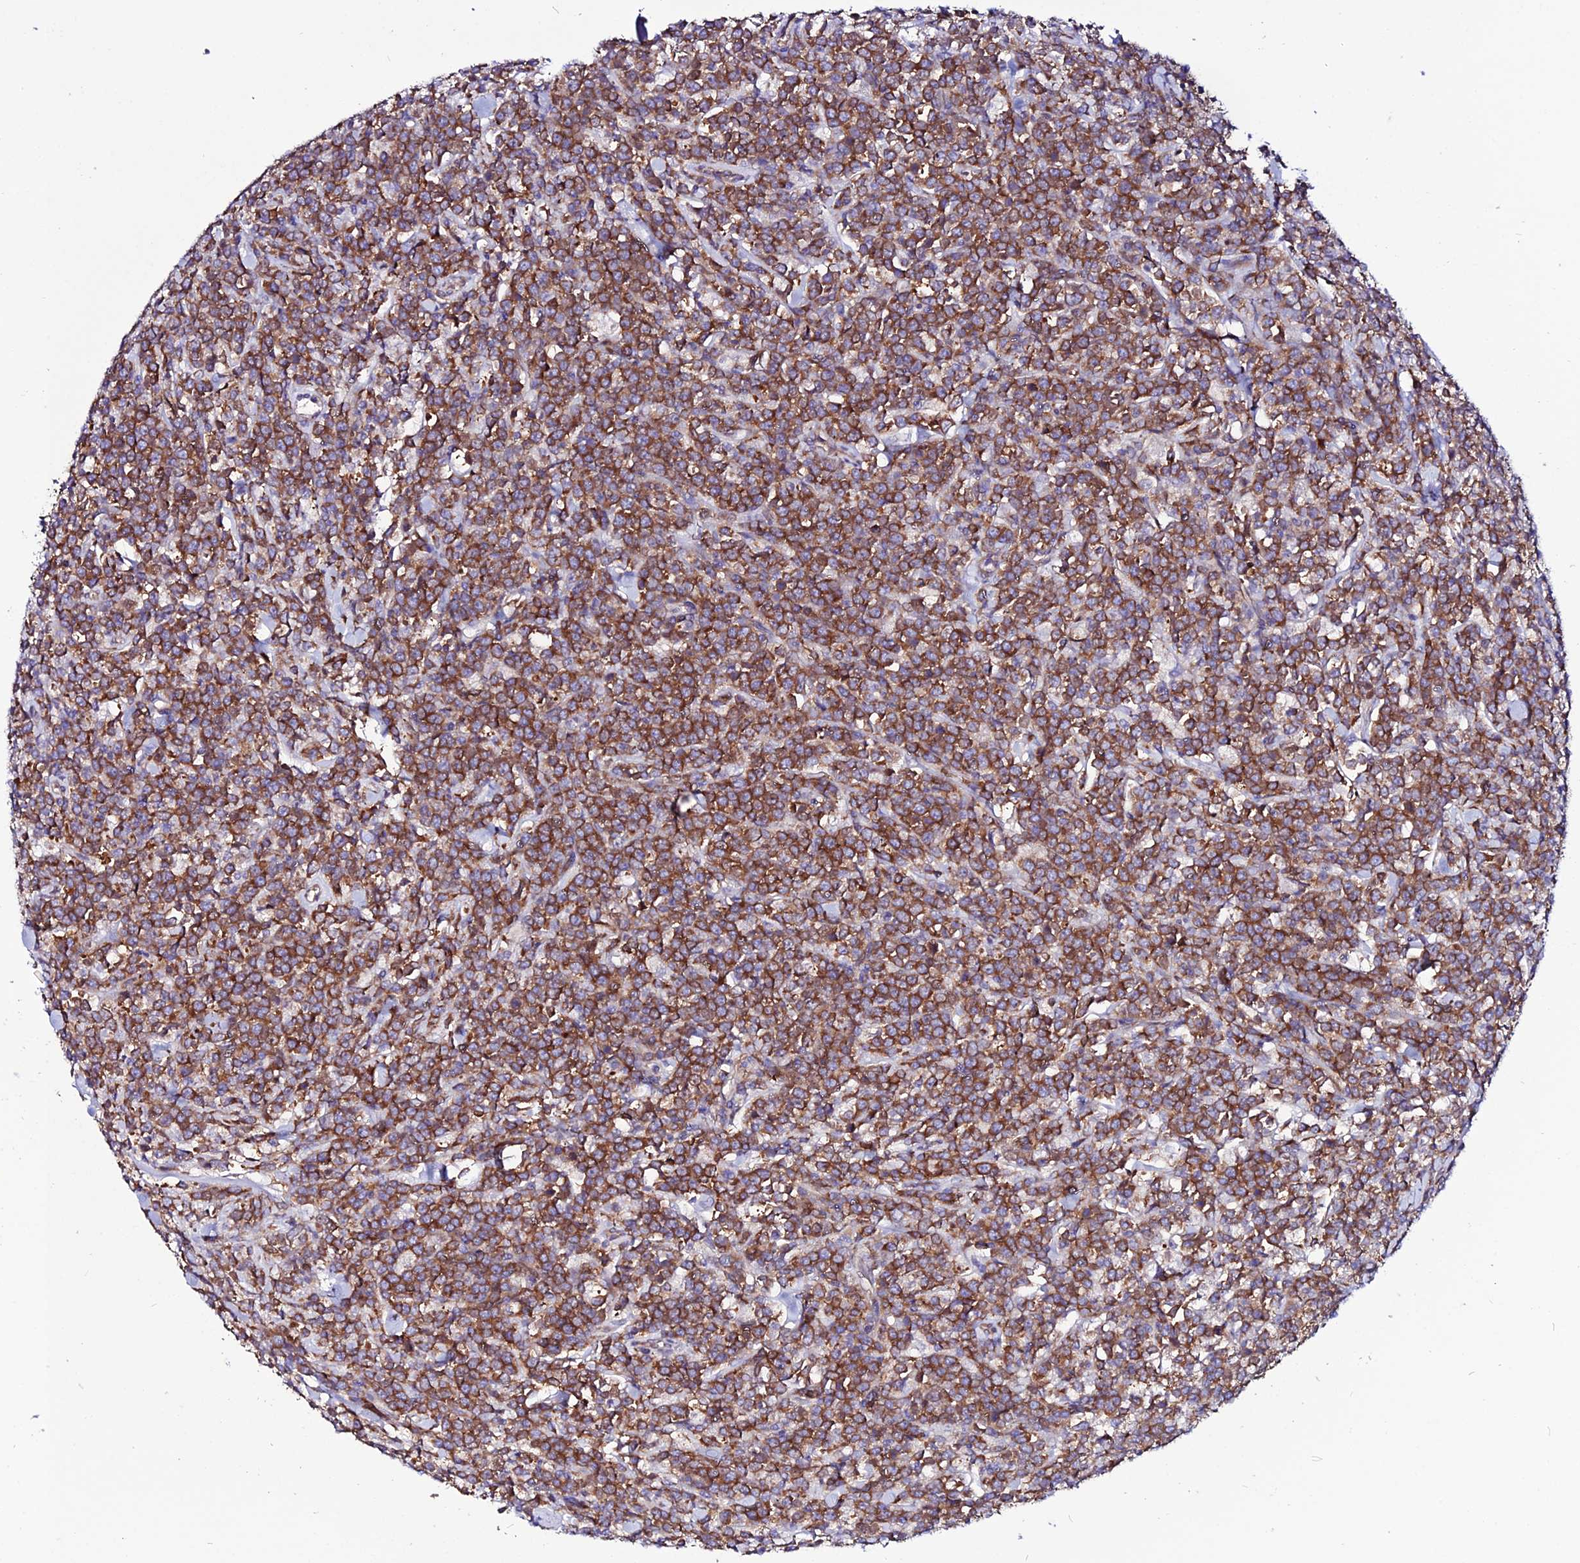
{"staining": {"intensity": "strong", "quantity": ">75%", "location": "cytoplasmic/membranous"}, "tissue": "lymphoma", "cell_type": "Tumor cells", "image_type": "cancer", "snomed": [{"axis": "morphology", "description": "Malignant lymphoma, non-Hodgkin's type, High grade"}, {"axis": "topography", "description": "Small intestine"}], "caption": "Immunohistochemical staining of human lymphoma reveals high levels of strong cytoplasmic/membranous protein staining in approximately >75% of tumor cells. Using DAB (brown) and hematoxylin (blue) stains, captured at high magnification using brightfield microscopy.", "gene": "EEF1G", "patient": {"sex": "male", "age": 8}}